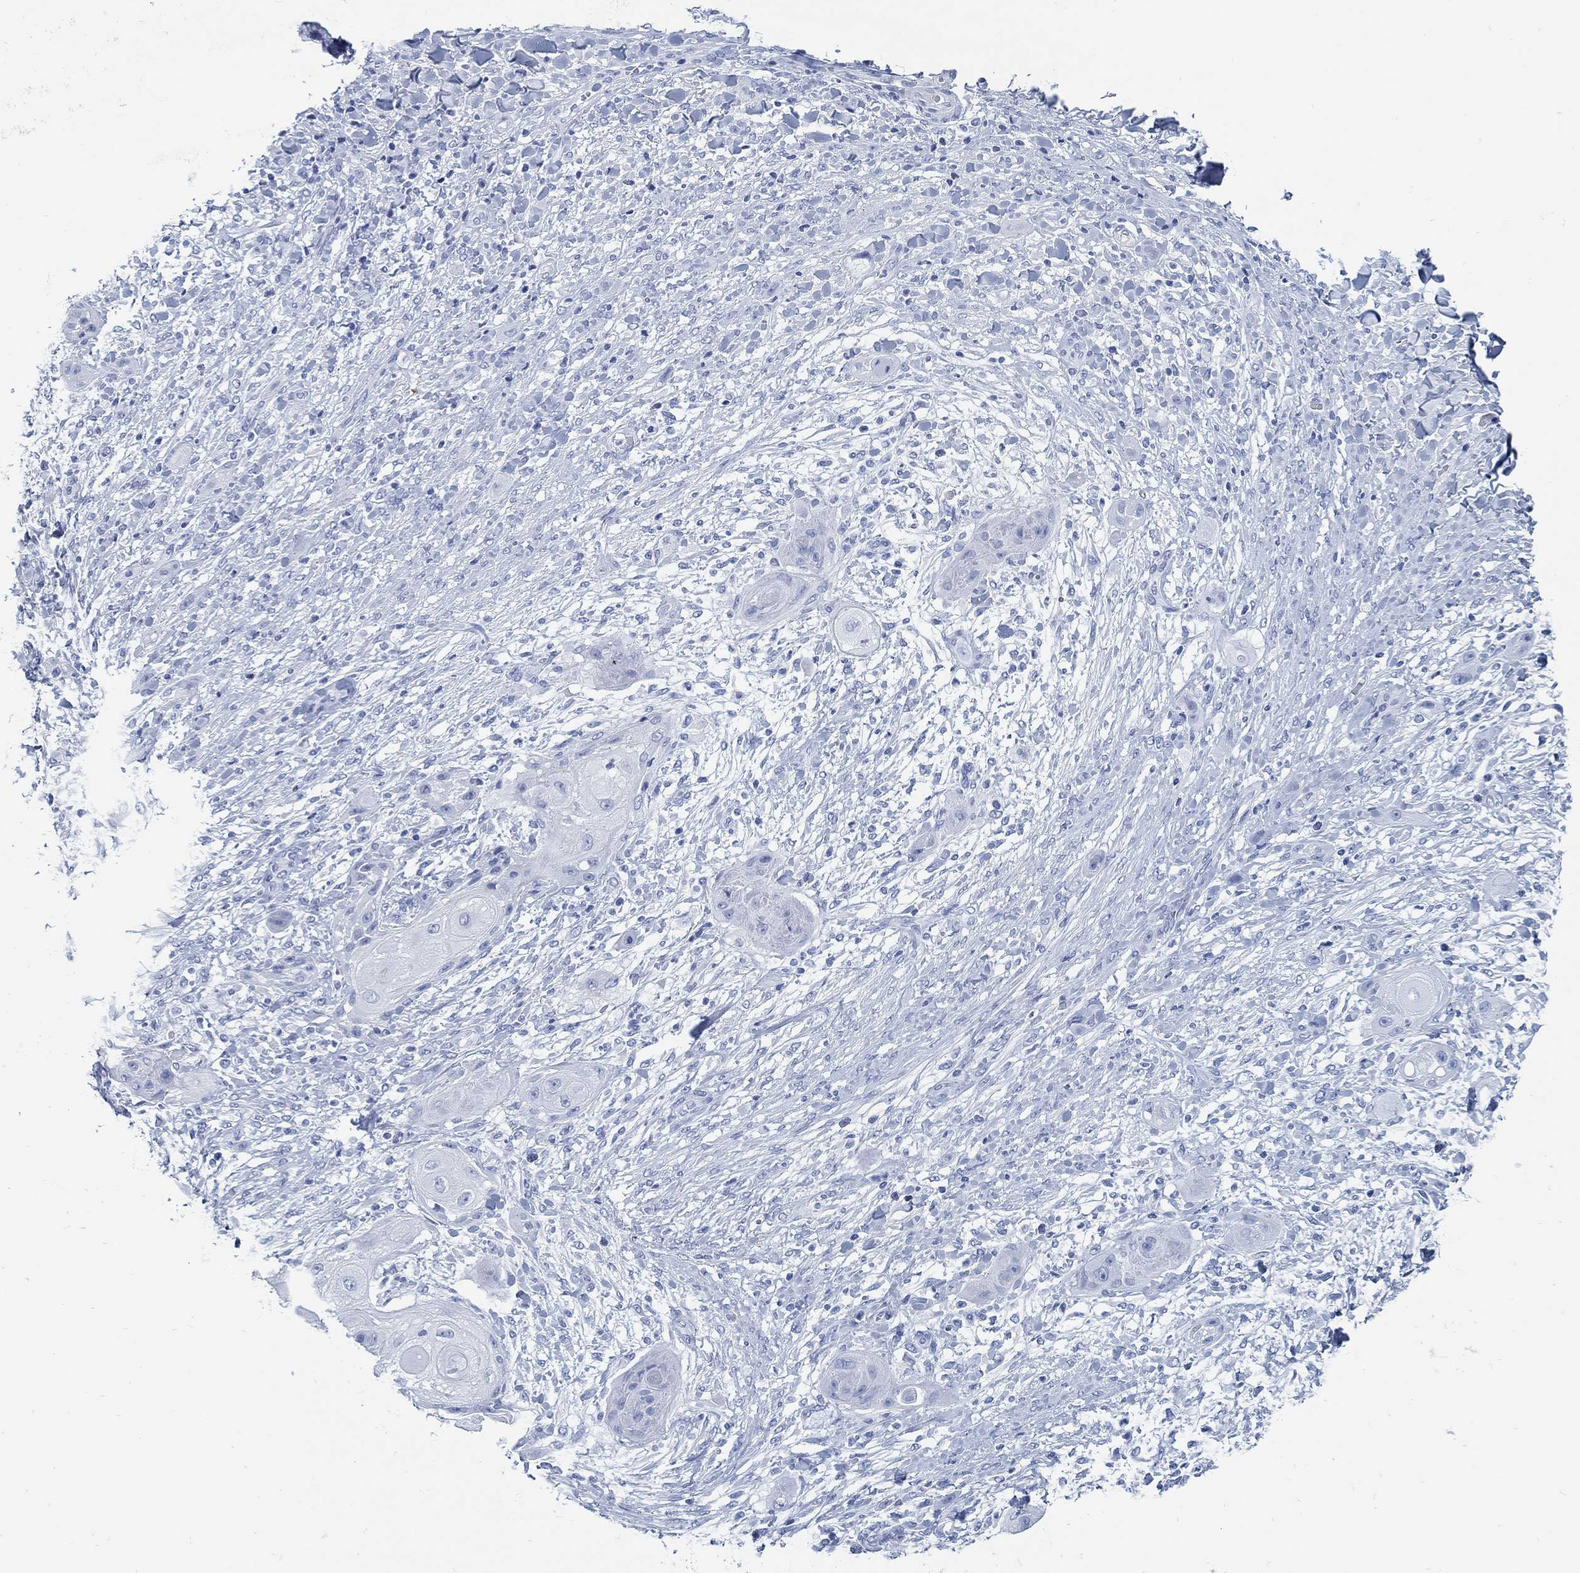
{"staining": {"intensity": "negative", "quantity": "none", "location": "none"}, "tissue": "skin cancer", "cell_type": "Tumor cells", "image_type": "cancer", "snomed": [{"axis": "morphology", "description": "Squamous cell carcinoma, NOS"}, {"axis": "topography", "description": "Skin"}], "caption": "There is no significant staining in tumor cells of squamous cell carcinoma (skin).", "gene": "SLC45A1", "patient": {"sex": "male", "age": 62}}